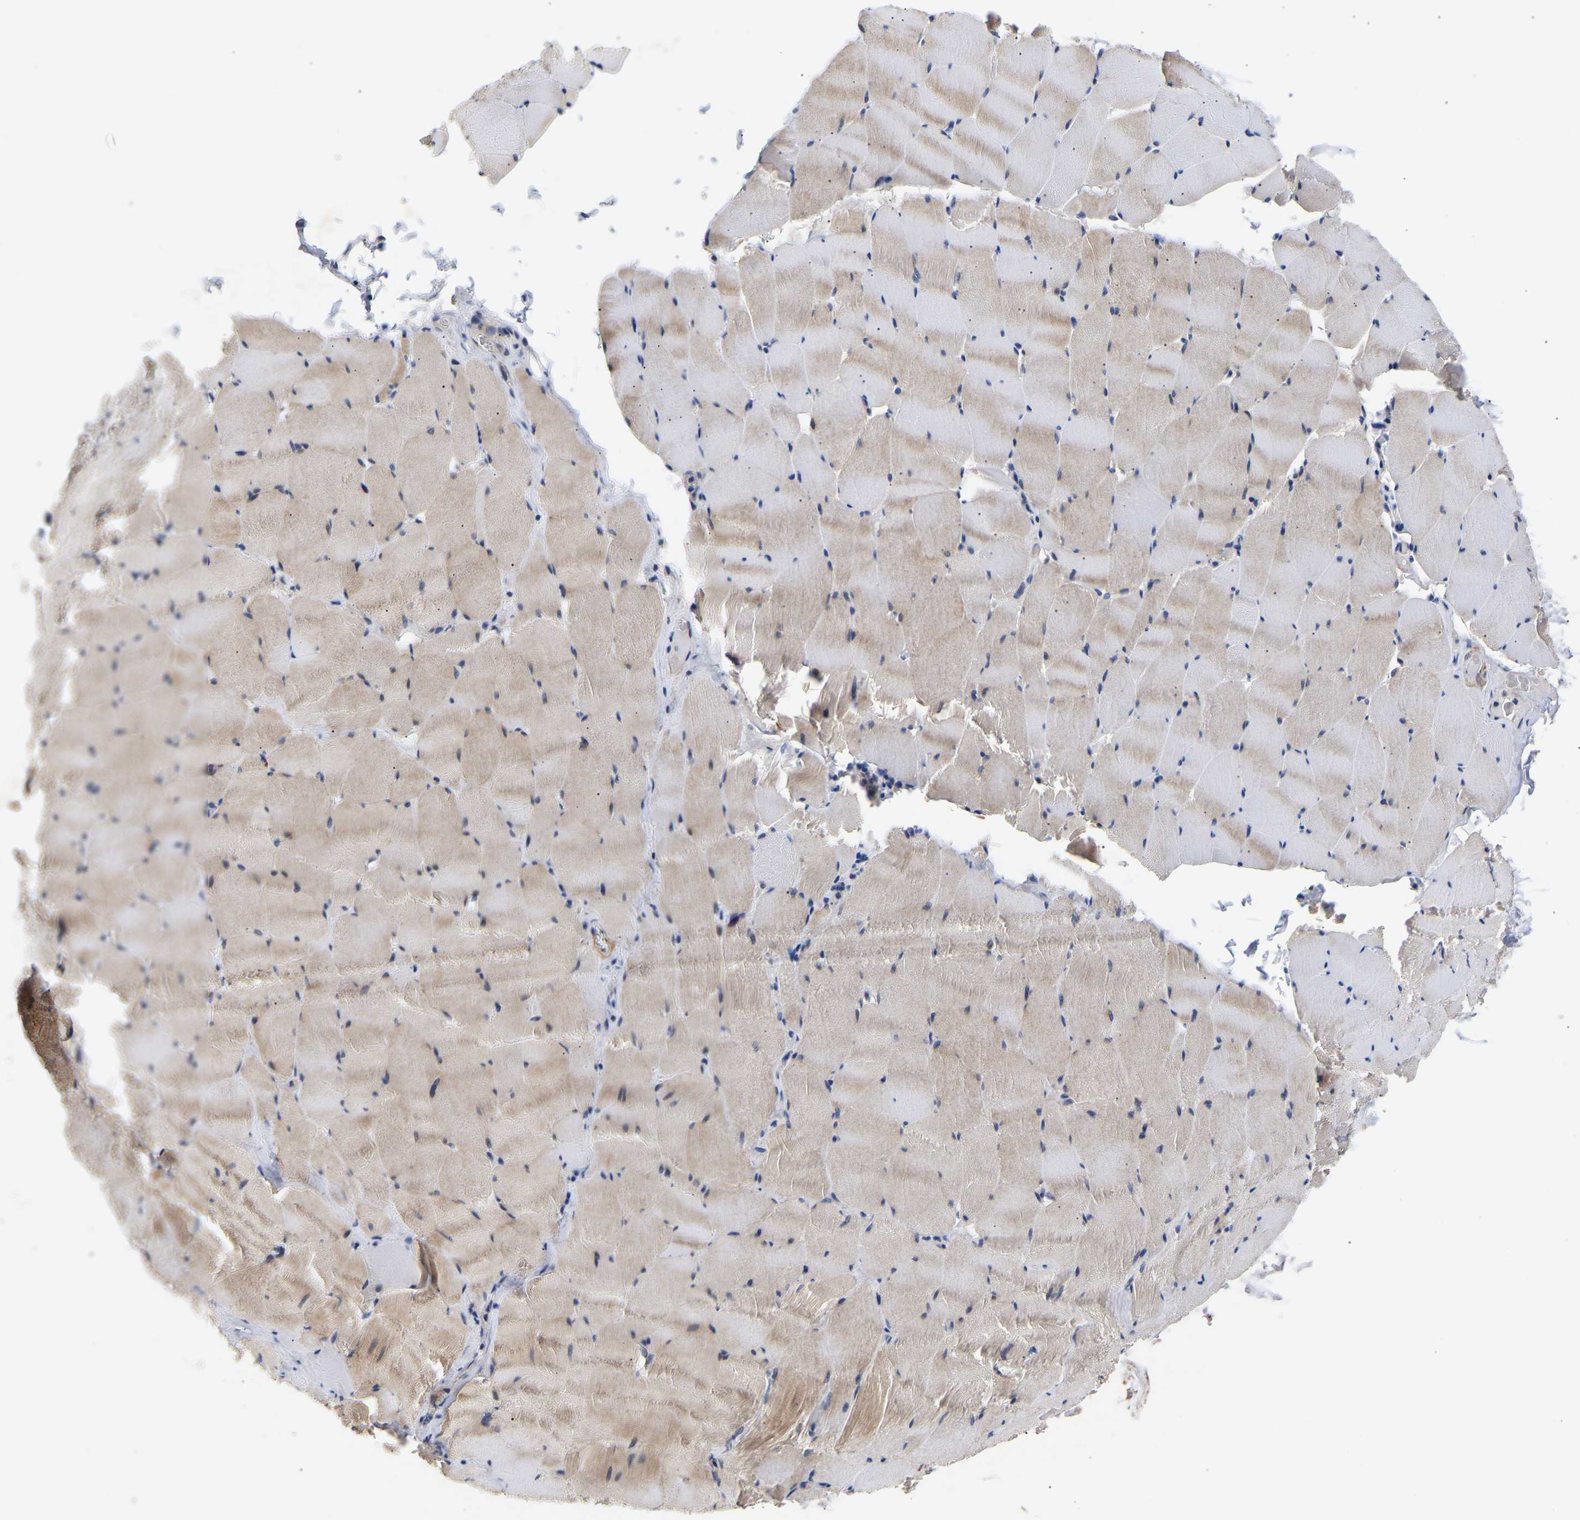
{"staining": {"intensity": "moderate", "quantity": ">75%", "location": "cytoplasmic/membranous"}, "tissue": "skeletal muscle", "cell_type": "Myocytes", "image_type": "normal", "snomed": [{"axis": "morphology", "description": "Normal tissue, NOS"}, {"axis": "topography", "description": "Skeletal muscle"}], "caption": "A histopathology image of skeletal muscle stained for a protein demonstrates moderate cytoplasmic/membranous brown staining in myocytes. Immunohistochemistry (ihc) stains the protein in brown and the nuclei are stained blue.", "gene": "KASH5", "patient": {"sex": "male", "age": 62}}